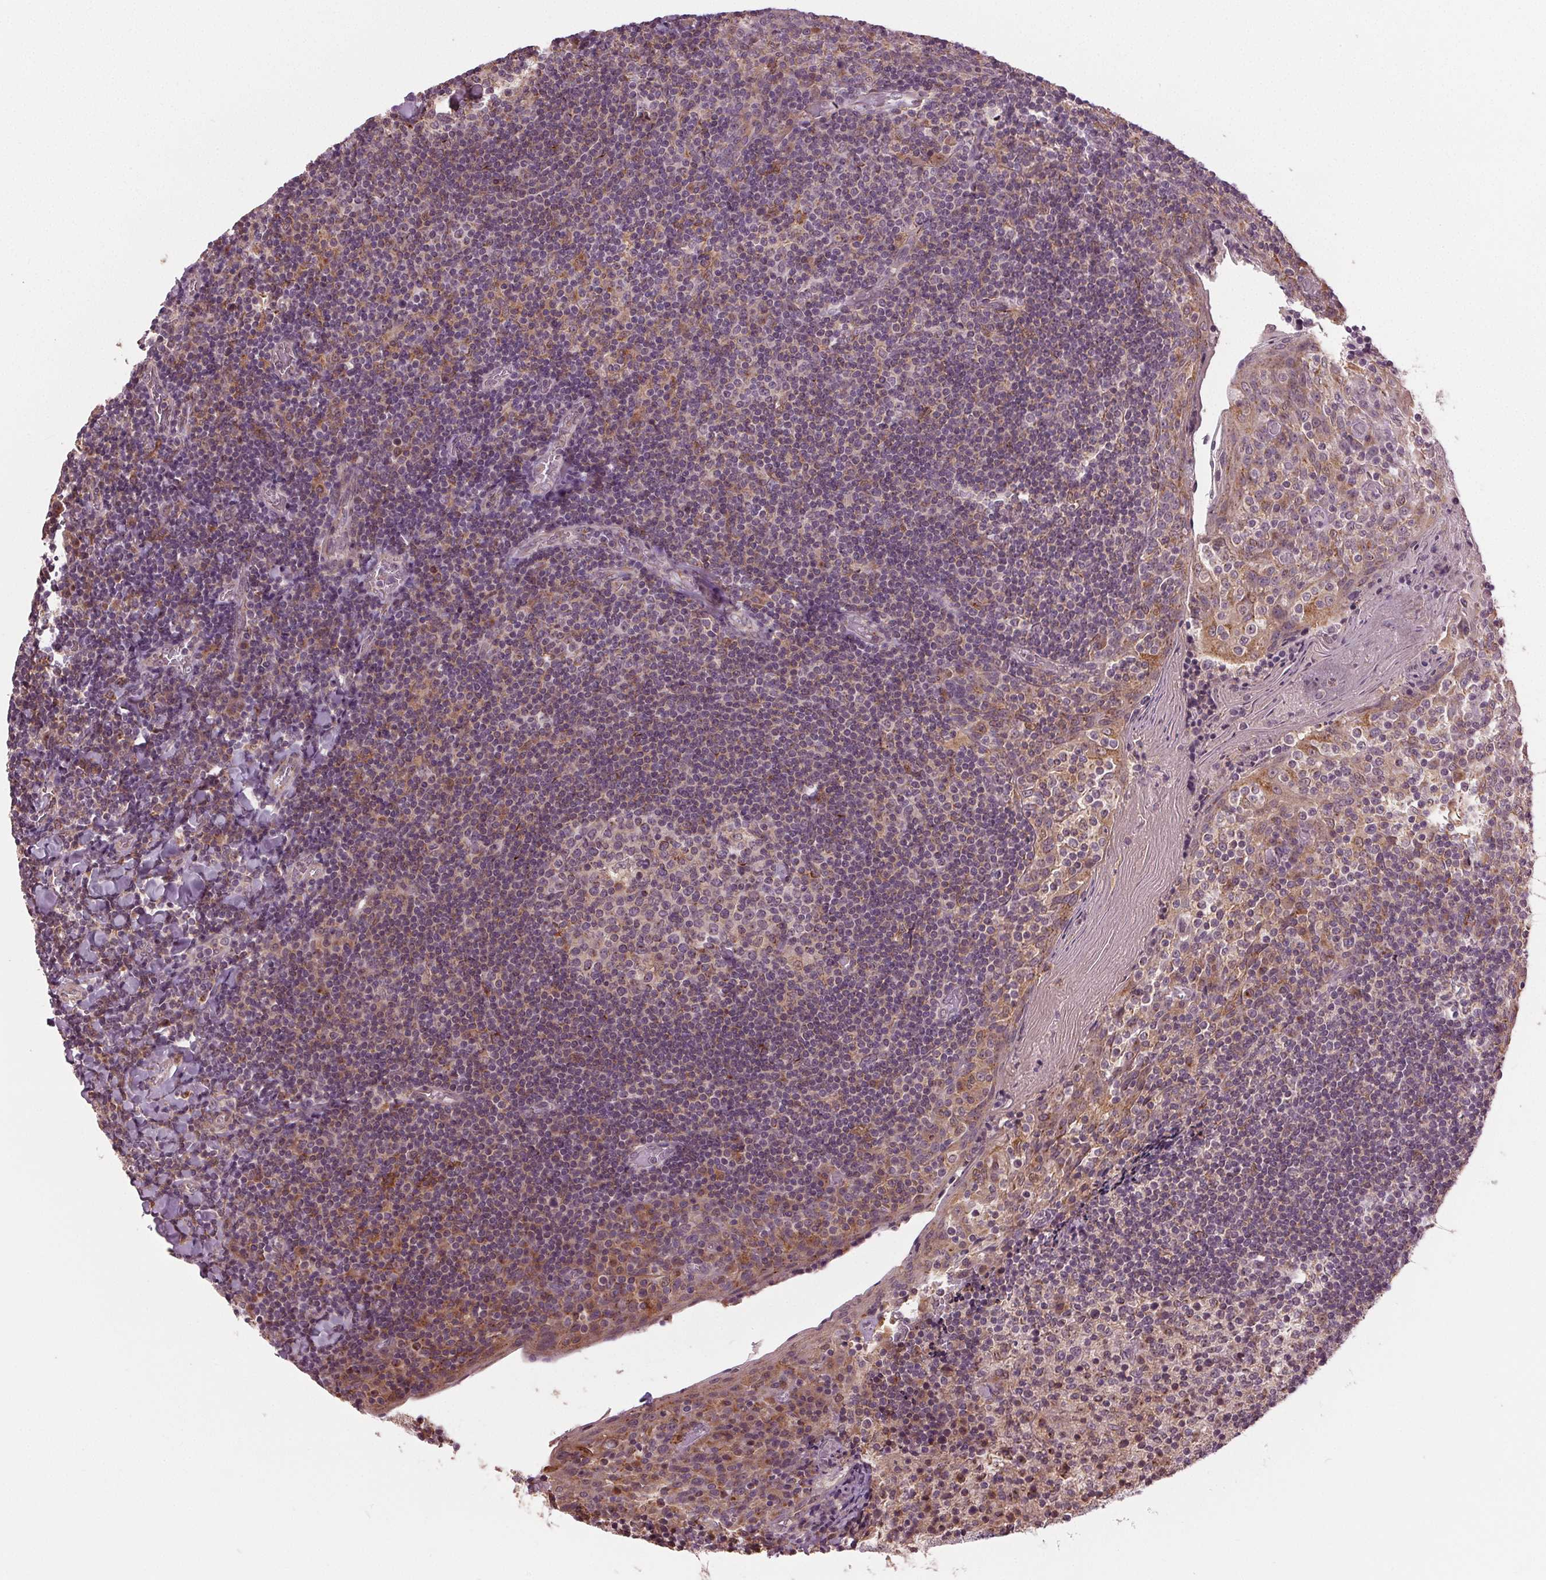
{"staining": {"intensity": "weak", "quantity": "<25%", "location": "cytoplasmic/membranous"}, "tissue": "tonsil", "cell_type": "Germinal center cells", "image_type": "normal", "snomed": [{"axis": "morphology", "description": "Normal tissue, NOS"}, {"axis": "topography", "description": "Tonsil"}], "caption": "Germinal center cells are negative for protein expression in benign human tonsil. Brightfield microscopy of immunohistochemistry stained with DAB (brown) and hematoxylin (blue), captured at high magnification.", "gene": "BSDC1", "patient": {"sex": "female", "age": 10}}